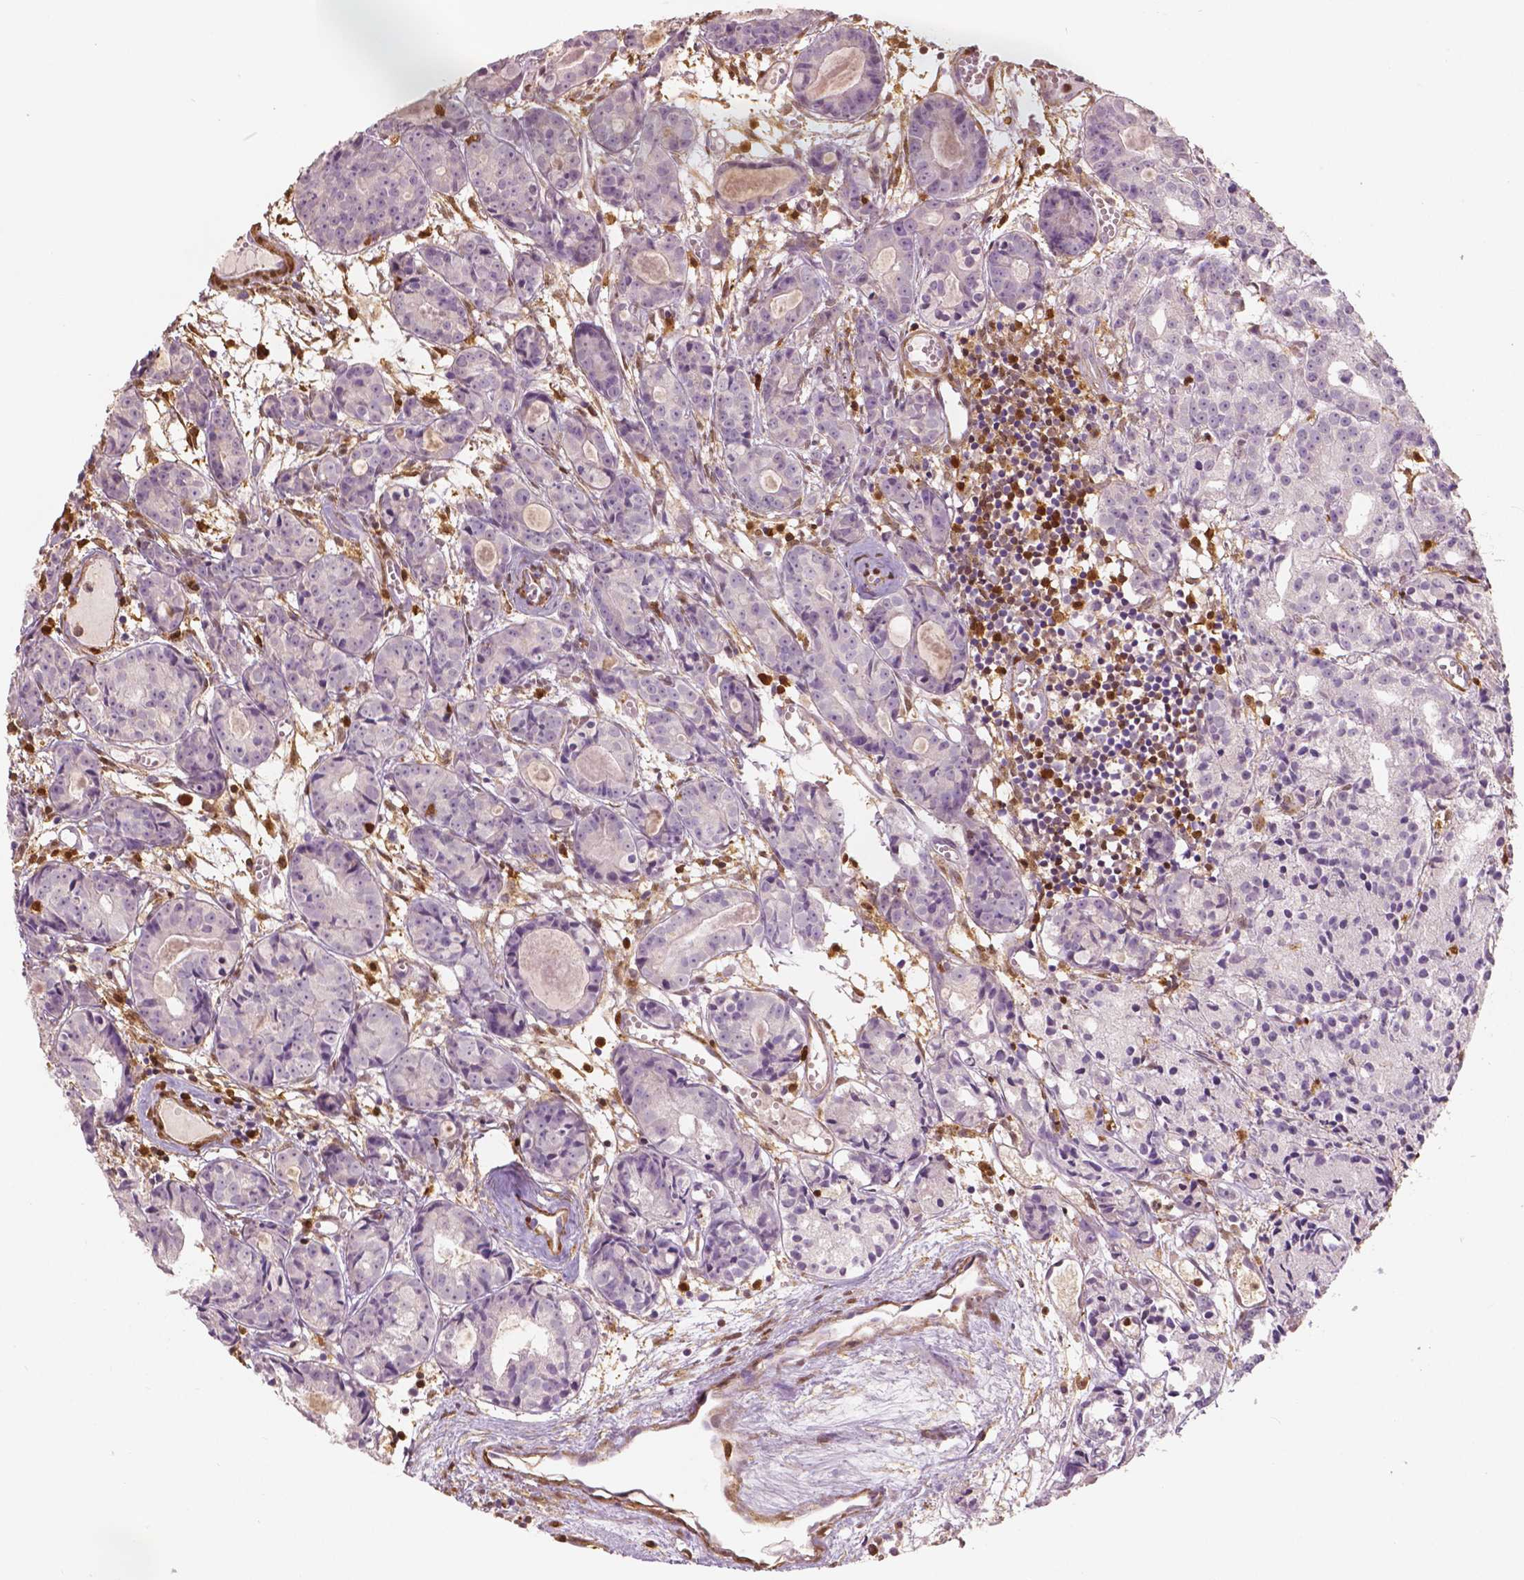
{"staining": {"intensity": "negative", "quantity": "none", "location": "none"}, "tissue": "prostate cancer", "cell_type": "Tumor cells", "image_type": "cancer", "snomed": [{"axis": "morphology", "description": "Adenocarcinoma, Medium grade"}, {"axis": "topography", "description": "Prostate"}], "caption": "Immunohistochemistry (IHC) of human prostate cancer displays no expression in tumor cells.", "gene": "S100A4", "patient": {"sex": "male", "age": 74}}